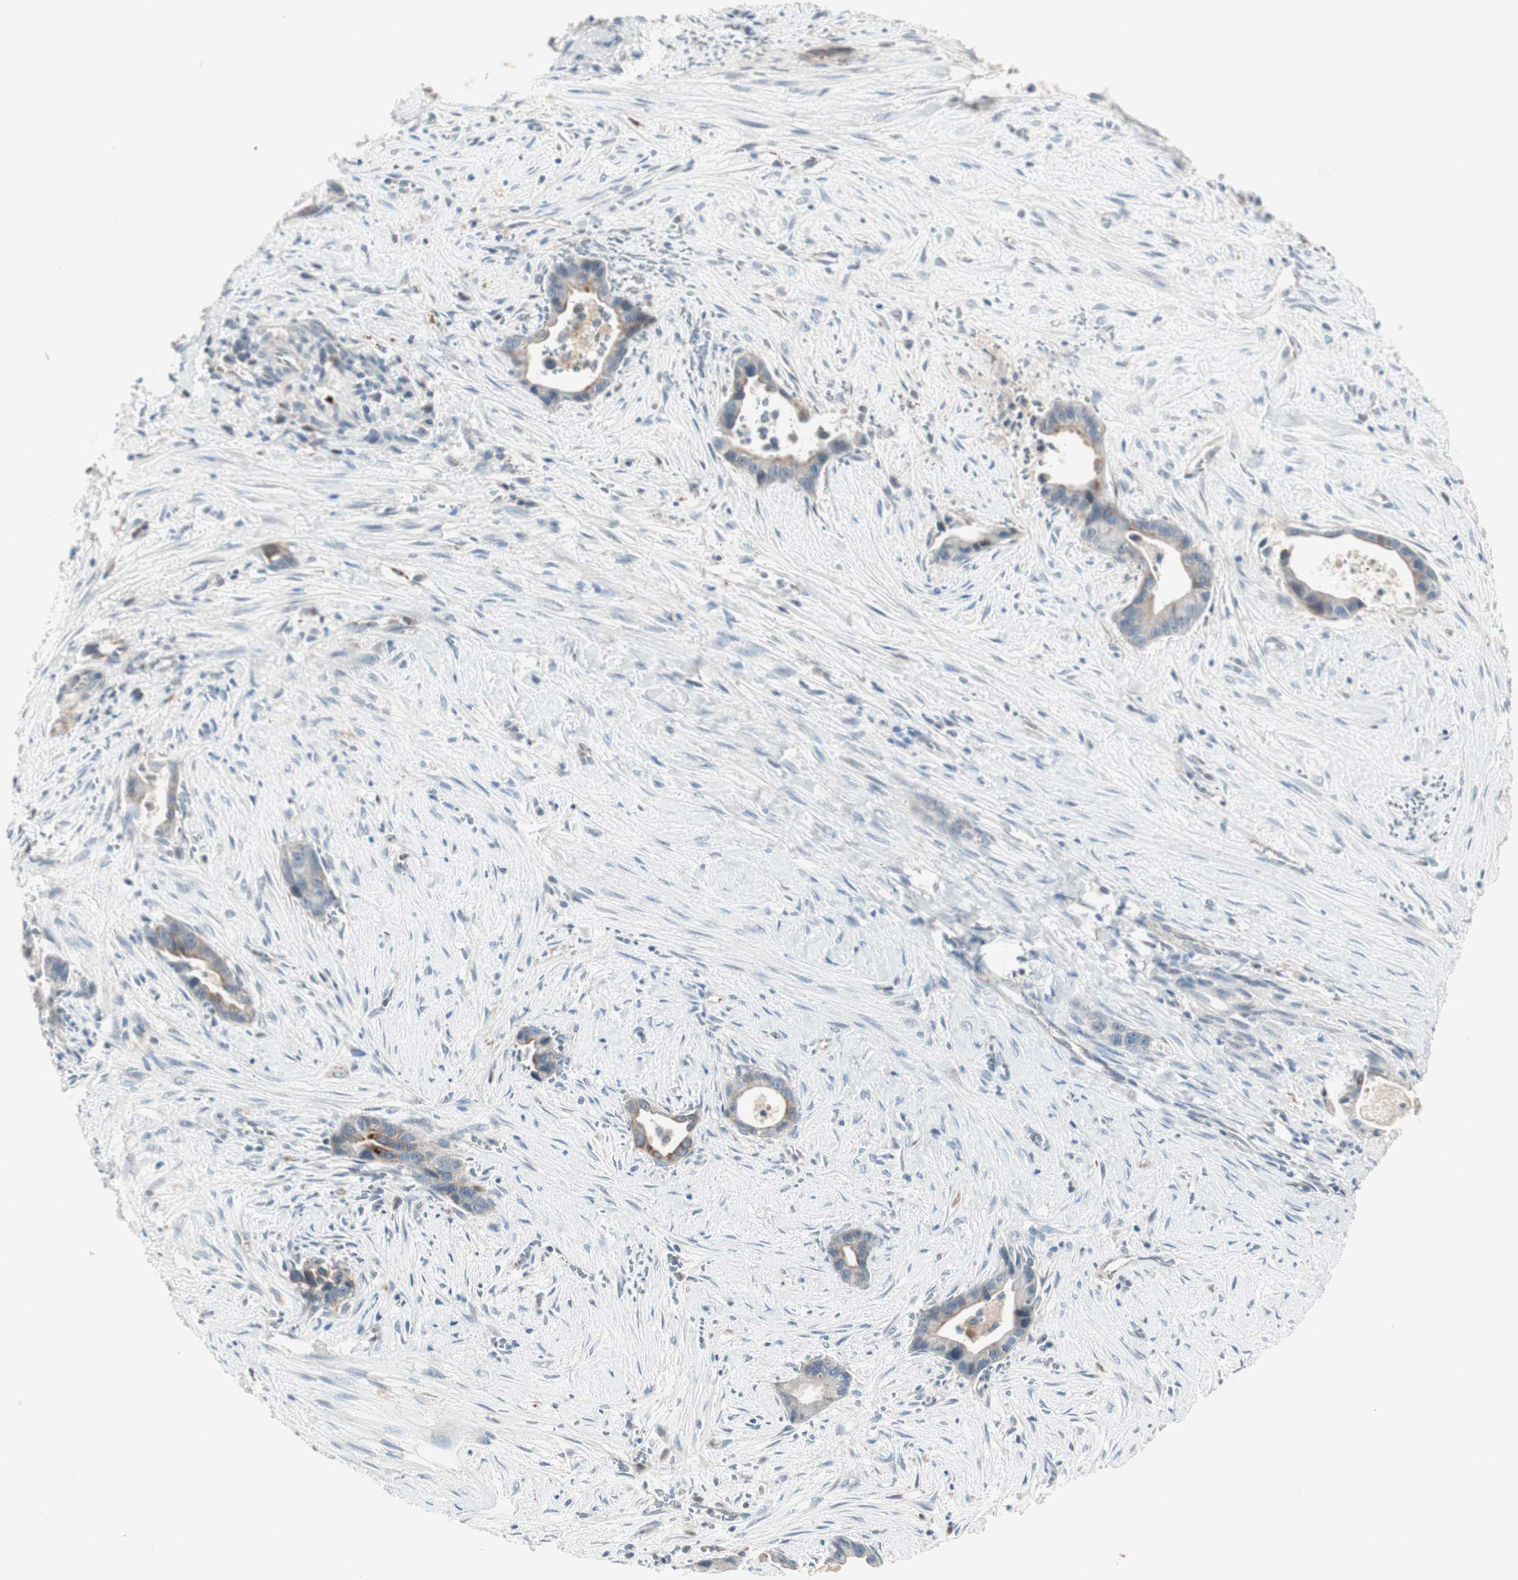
{"staining": {"intensity": "moderate", "quantity": "25%-75%", "location": "cytoplasmic/membranous"}, "tissue": "liver cancer", "cell_type": "Tumor cells", "image_type": "cancer", "snomed": [{"axis": "morphology", "description": "Cholangiocarcinoma"}, {"axis": "topography", "description": "Liver"}], "caption": "Brown immunohistochemical staining in liver cancer shows moderate cytoplasmic/membranous positivity in about 25%-75% of tumor cells.", "gene": "FGFR4", "patient": {"sex": "female", "age": 55}}